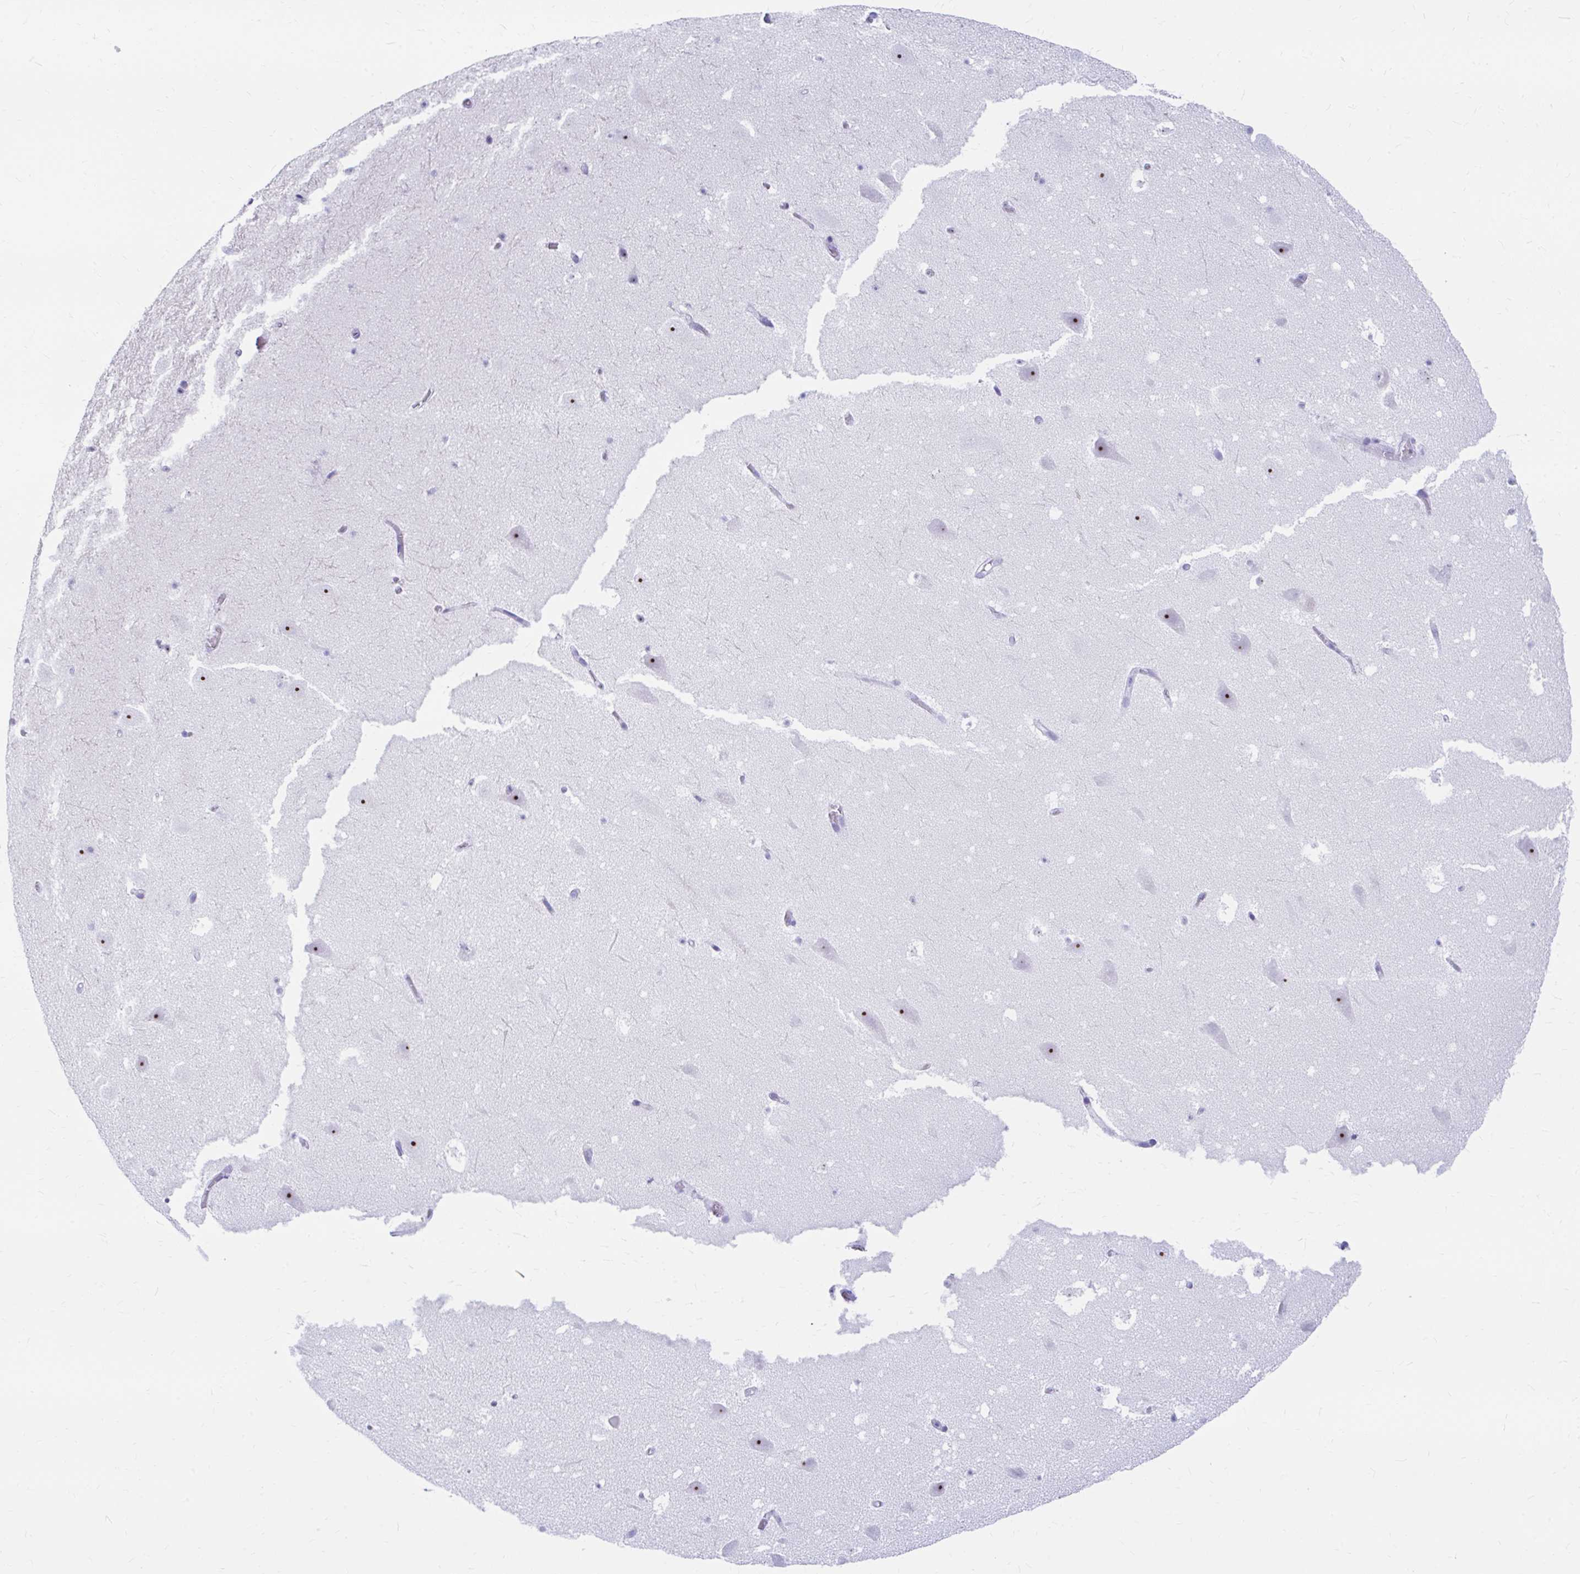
{"staining": {"intensity": "negative", "quantity": "none", "location": "none"}, "tissue": "hippocampus", "cell_type": "Glial cells", "image_type": "normal", "snomed": [{"axis": "morphology", "description": "Normal tissue, NOS"}, {"axis": "topography", "description": "Hippocampus"}], "caption": "A micrograph of human hippocampus is negative for staining in glial cells. (Brightfield microscopy of DAB (3,3'-diaminobenzidine) immunohistochemistry (IHC) at high magnification).", "gene": "FTSJ3", "patient": {"sex": "female", "age": 42}}